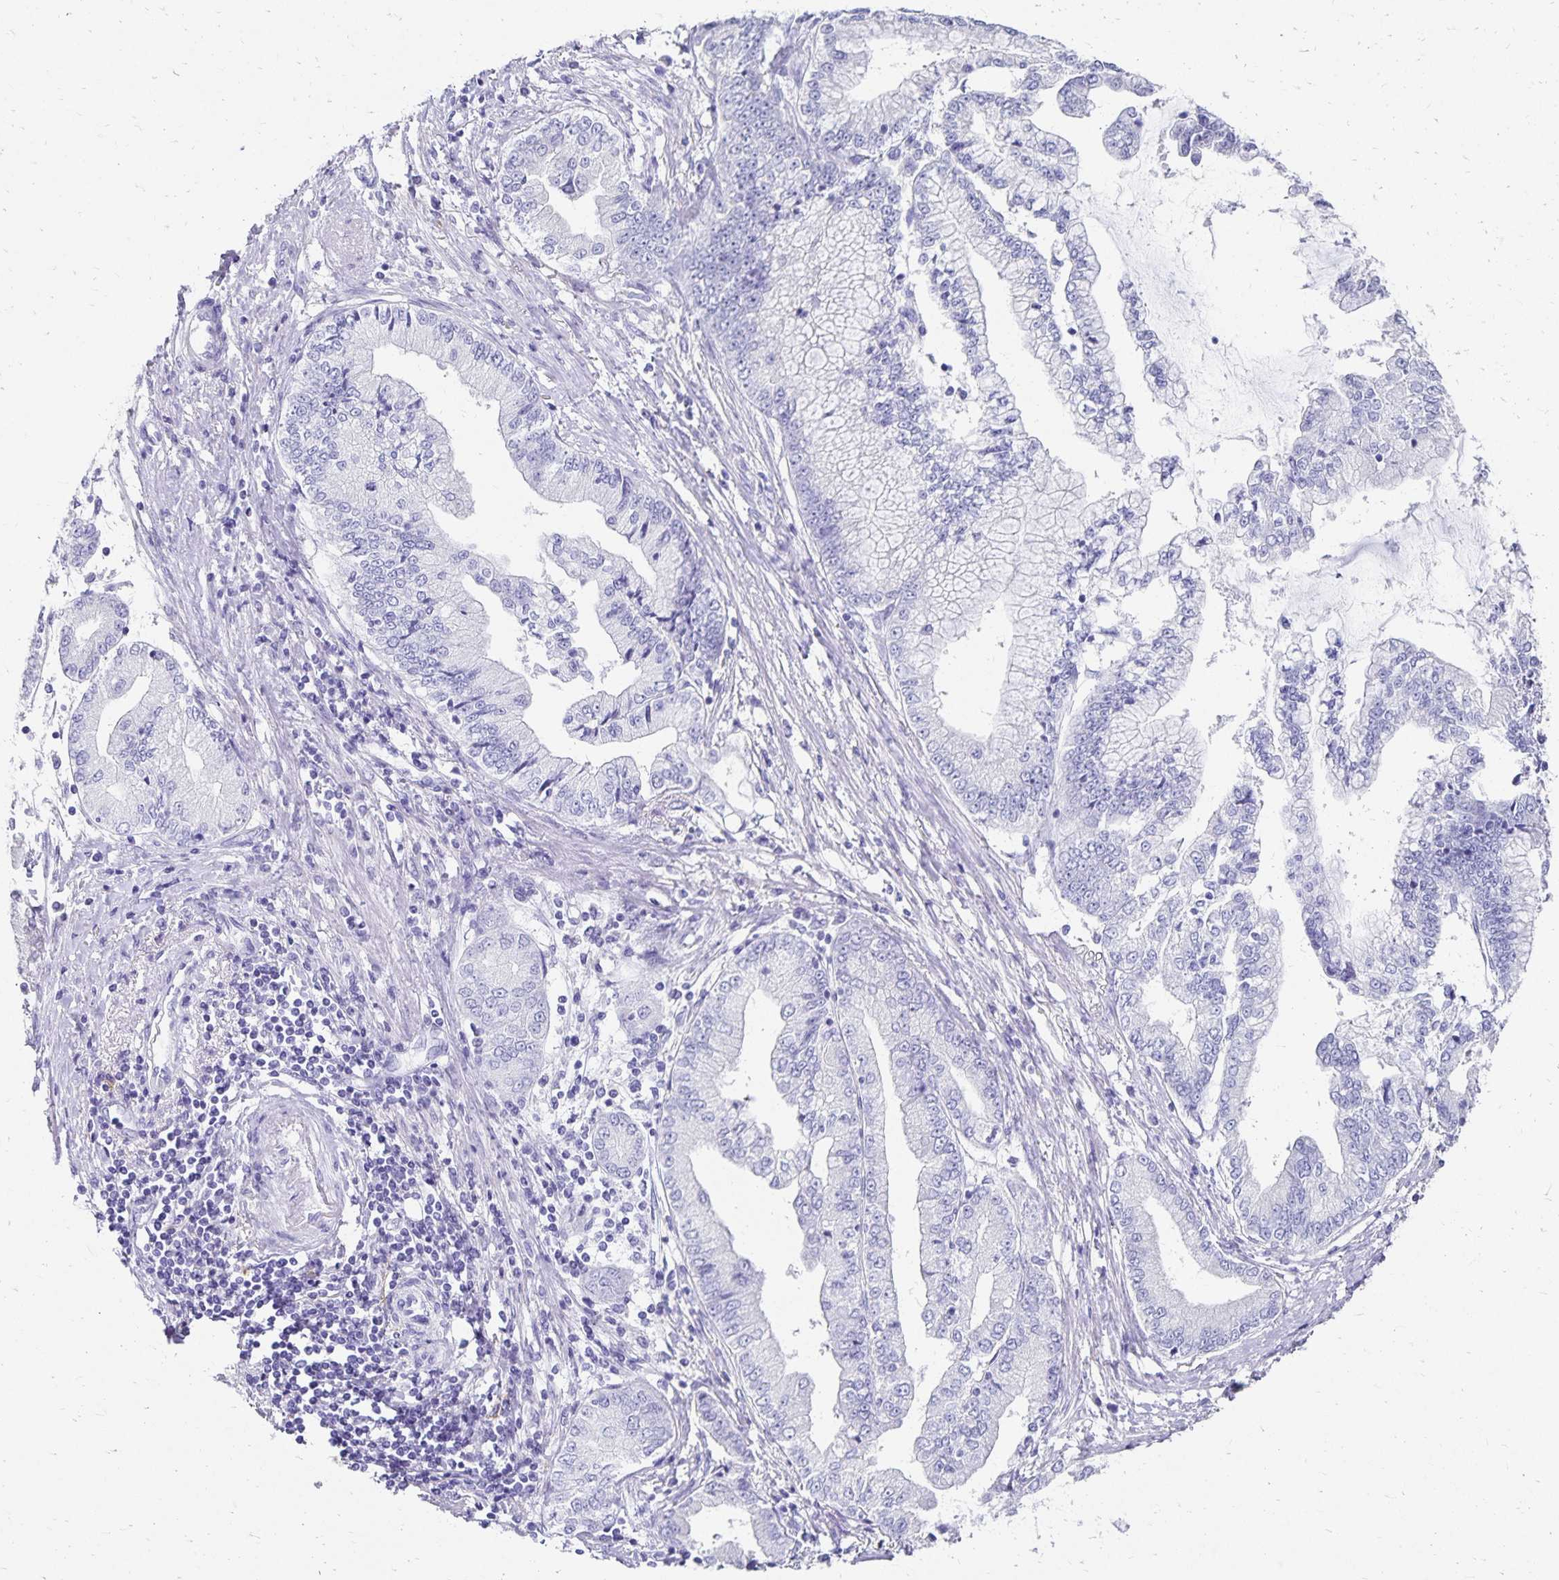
{"staining": {"intensity": "negative", "quantity": "none", "location": "none"}, "tissue": "stomach cancer", "cell_type": "Tumor cells", "image_type": "cancer", "snomed": [{"axis": "morphology", "description": "Adenocarcinoma, NOS"}, {"axis": "topography", "description": "Stomach, upper"}], "caption": "DAB (3,3'-diaminobenzidine) immunohistochemical staining of stomach adenocarcinoma reveals no significant staining in tumor cells. Nuclei are stained in blue.", "gene": "DYNLT4", "patient": {"sex": "female", "age": 74}}